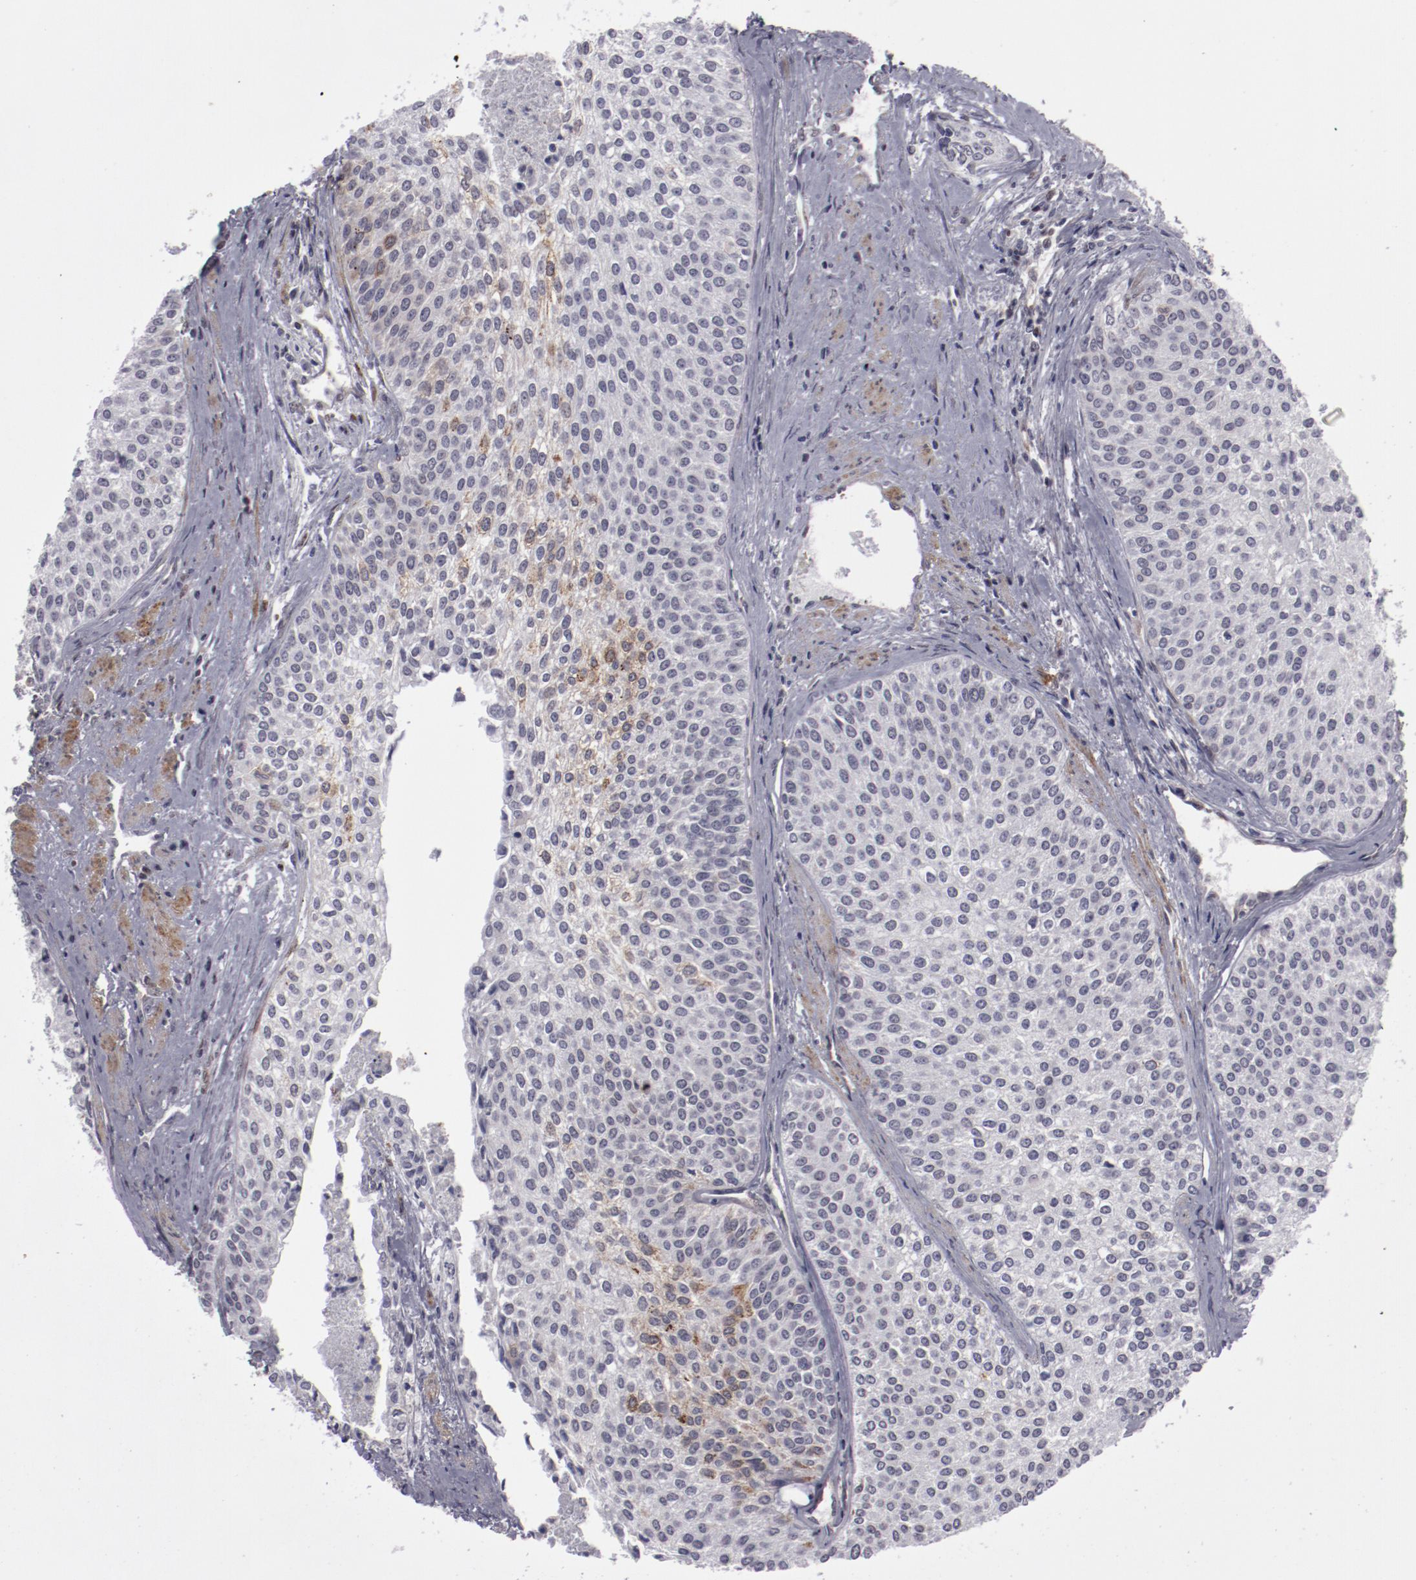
{"staining": {"intensity": "moderate", "quantity": "<25%", "location": "cytoplasmic/membranous"}, "tissue": "urothelial cancer", "cell_type": "Tumor cells", "image_type": "cancer", "snomed": [{"axis": "morphology", "description": "Urothelial carcinoma, Low grade"}, {"axis": "topography", "description": "Urinary bladder"}], "caption": "Immunohistochemical staining of human urothelial cancer exhibits low levels of moderate cytoplasmic/membranous expression in approximately <25% of tumor cells.", "gene": "LEF1", "patient": {"sex": "female", "age": 73}}